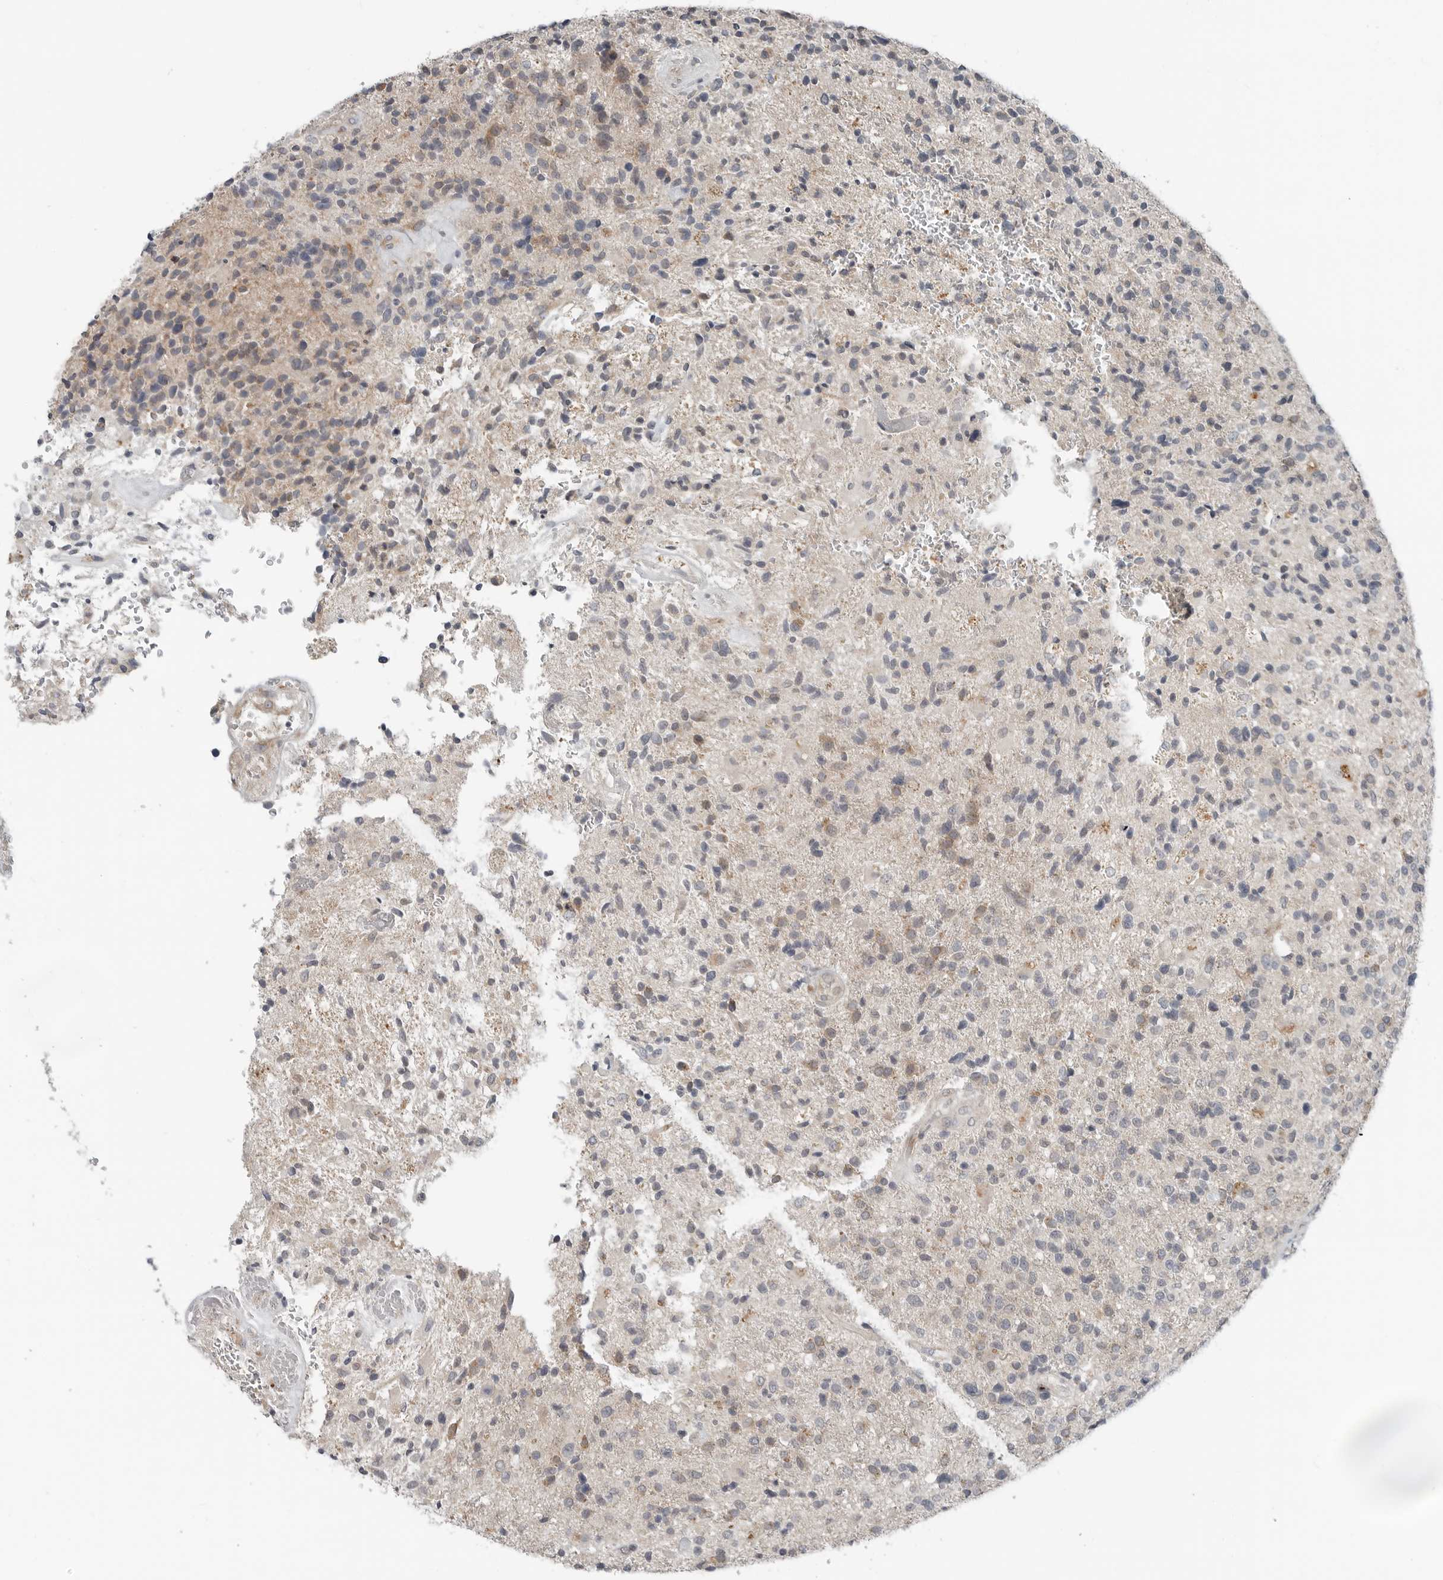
{"staining": {"intensity": "weak", "quantity": "<25%", "location": "cytoplasmic/membranous"}, "tissue": "glioma", "cell_type": "Tumor cells", "image_type": "cancer", "snomed": [{"axis": "morphology", "description": "Glioma, malignant, High grade"}, {"axis": "topography", "description": "Brain"}], "caption": "Tumor cells are negative for protein expression in human glioma.", "gene": "FCRLB", "patient": {"sex": "male", "age": 72}}